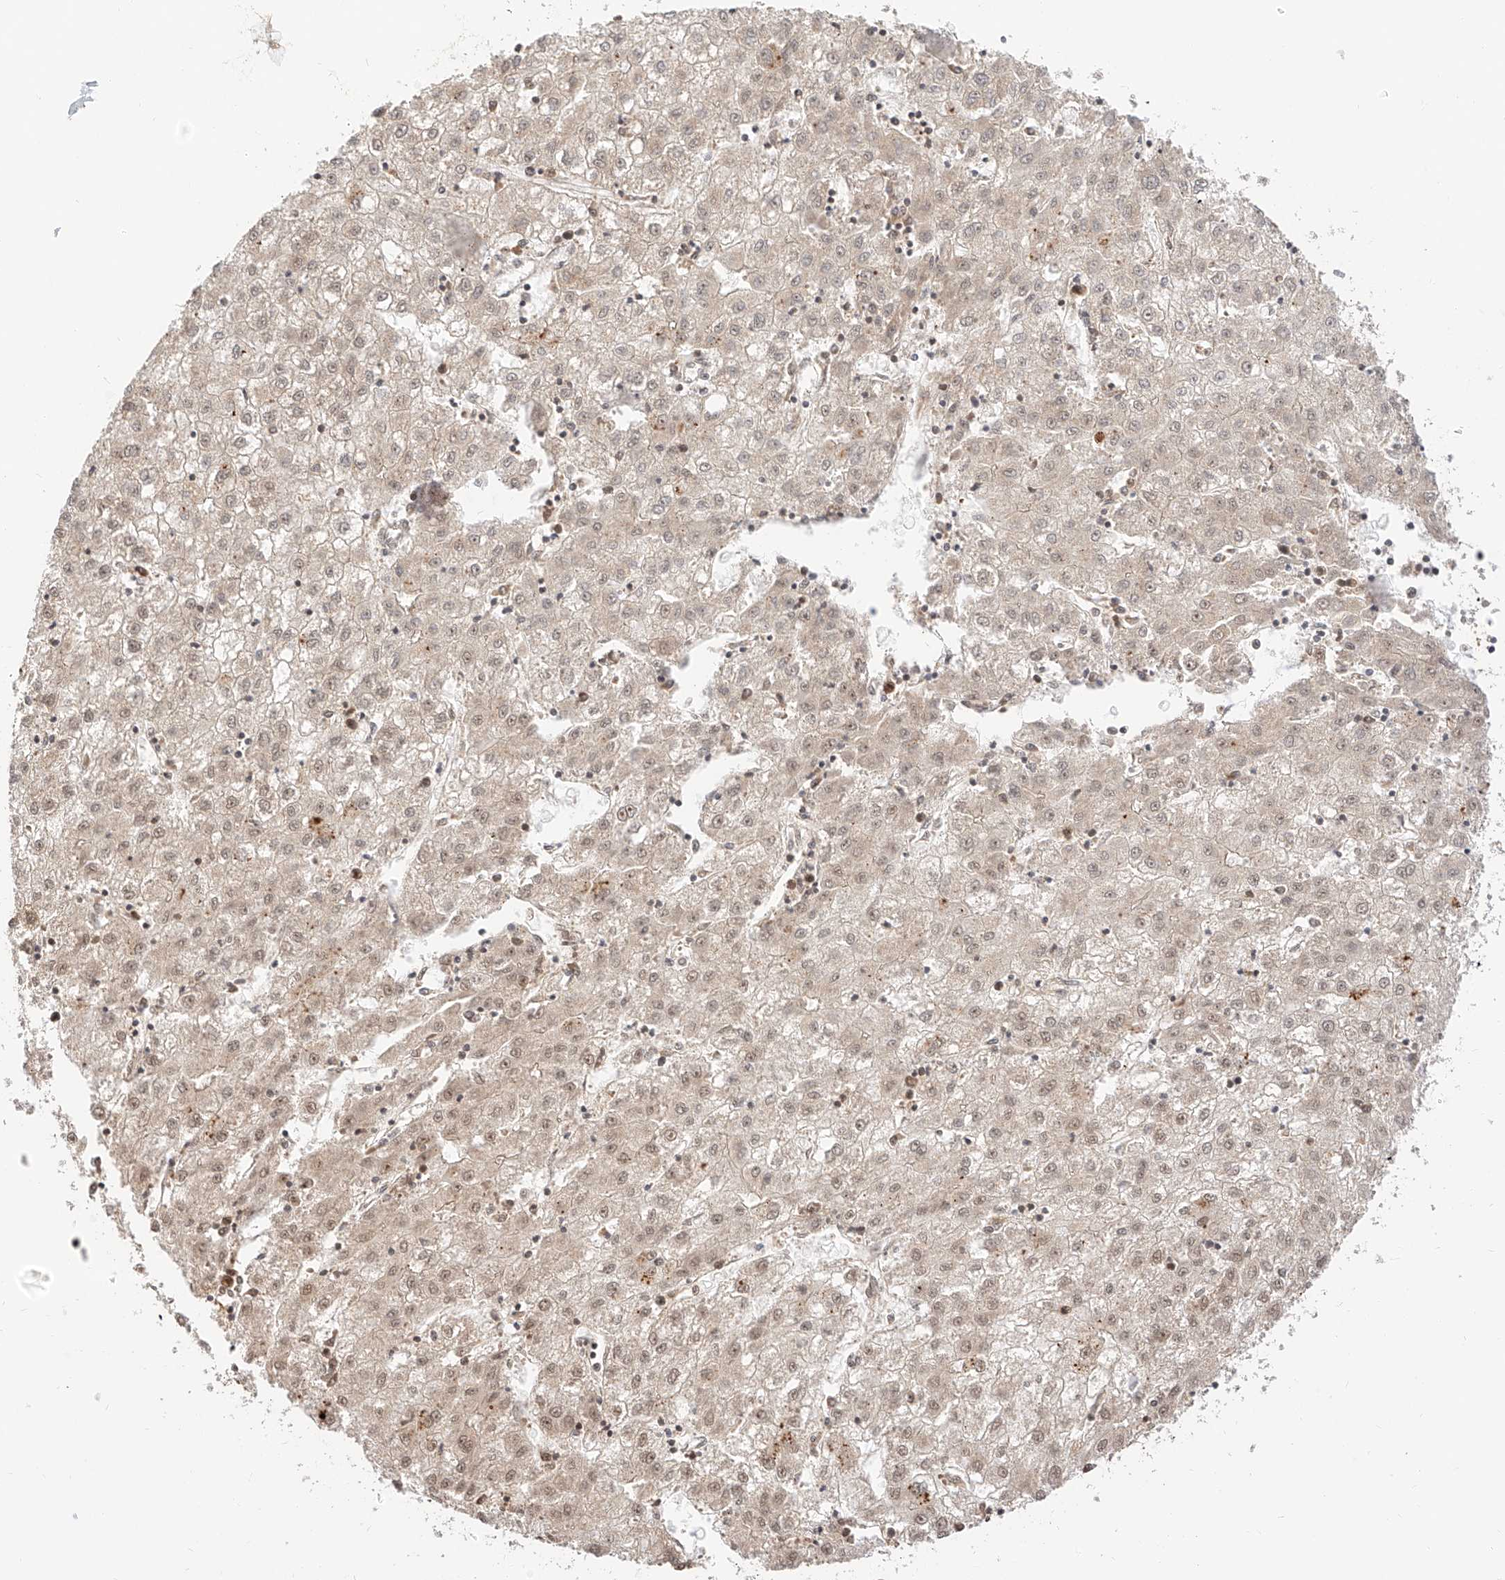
{"staining": {"intensity": "weak", "quantity": "25%-75%", "location": "cytoplasmic/membranous,nuclear"}, "tissue": "liver cancer", "cell_type": "Tumor cells", "image_type": "cancer", "snomed": [{"axis": "morphology", "description": "Carcinoma, Hepatocellular, NOS"}, {"axis": "topography", "description": "Liver"}], "caption": "The micrograph demonstrates a brown stain indicating the presence of a protein in the cytoplasmic/membranous and nuclear of tumor cells in liver cancer (hepatocellular carcinoma).", "gene": "EIF4H", "patient": {"sex": "male", "age": 72}}